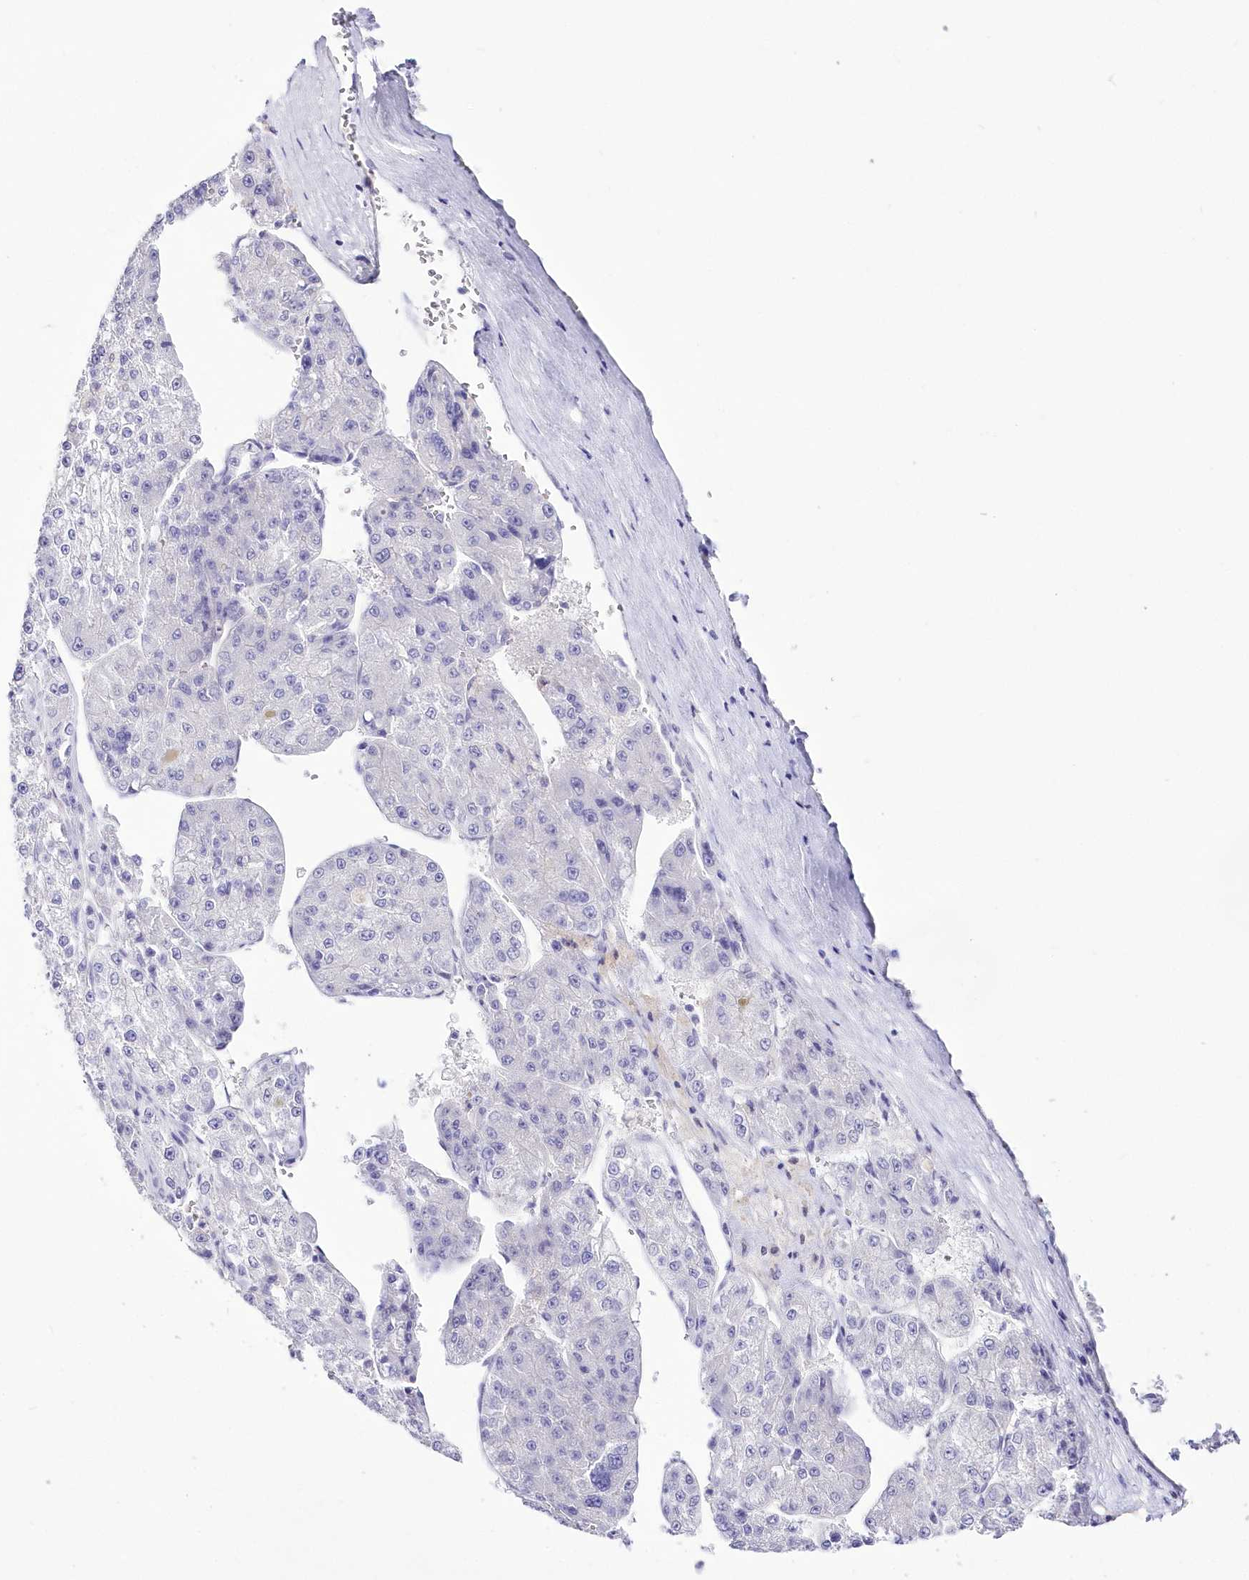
{"staining": {"intensity": "negative", "quantity": "none", "location": "none"}, "tissue": "liver cancer", "cell_type": "Tumor cells", "image_type": "cancer", "snomed": [{"axis": "morphology", "description": "Carcinoma, Hepatocellular, NOS"}, {"axis": "topography", "description": "Liver"}], "caption": "This is an immunohistochemistry (IHC) histopathology image of human liver cancer (hepatocellular carcinoma). There is no expression in tumor cells.", "gene": "UBA6", "patient": {"sex": "female", "age": 73}}